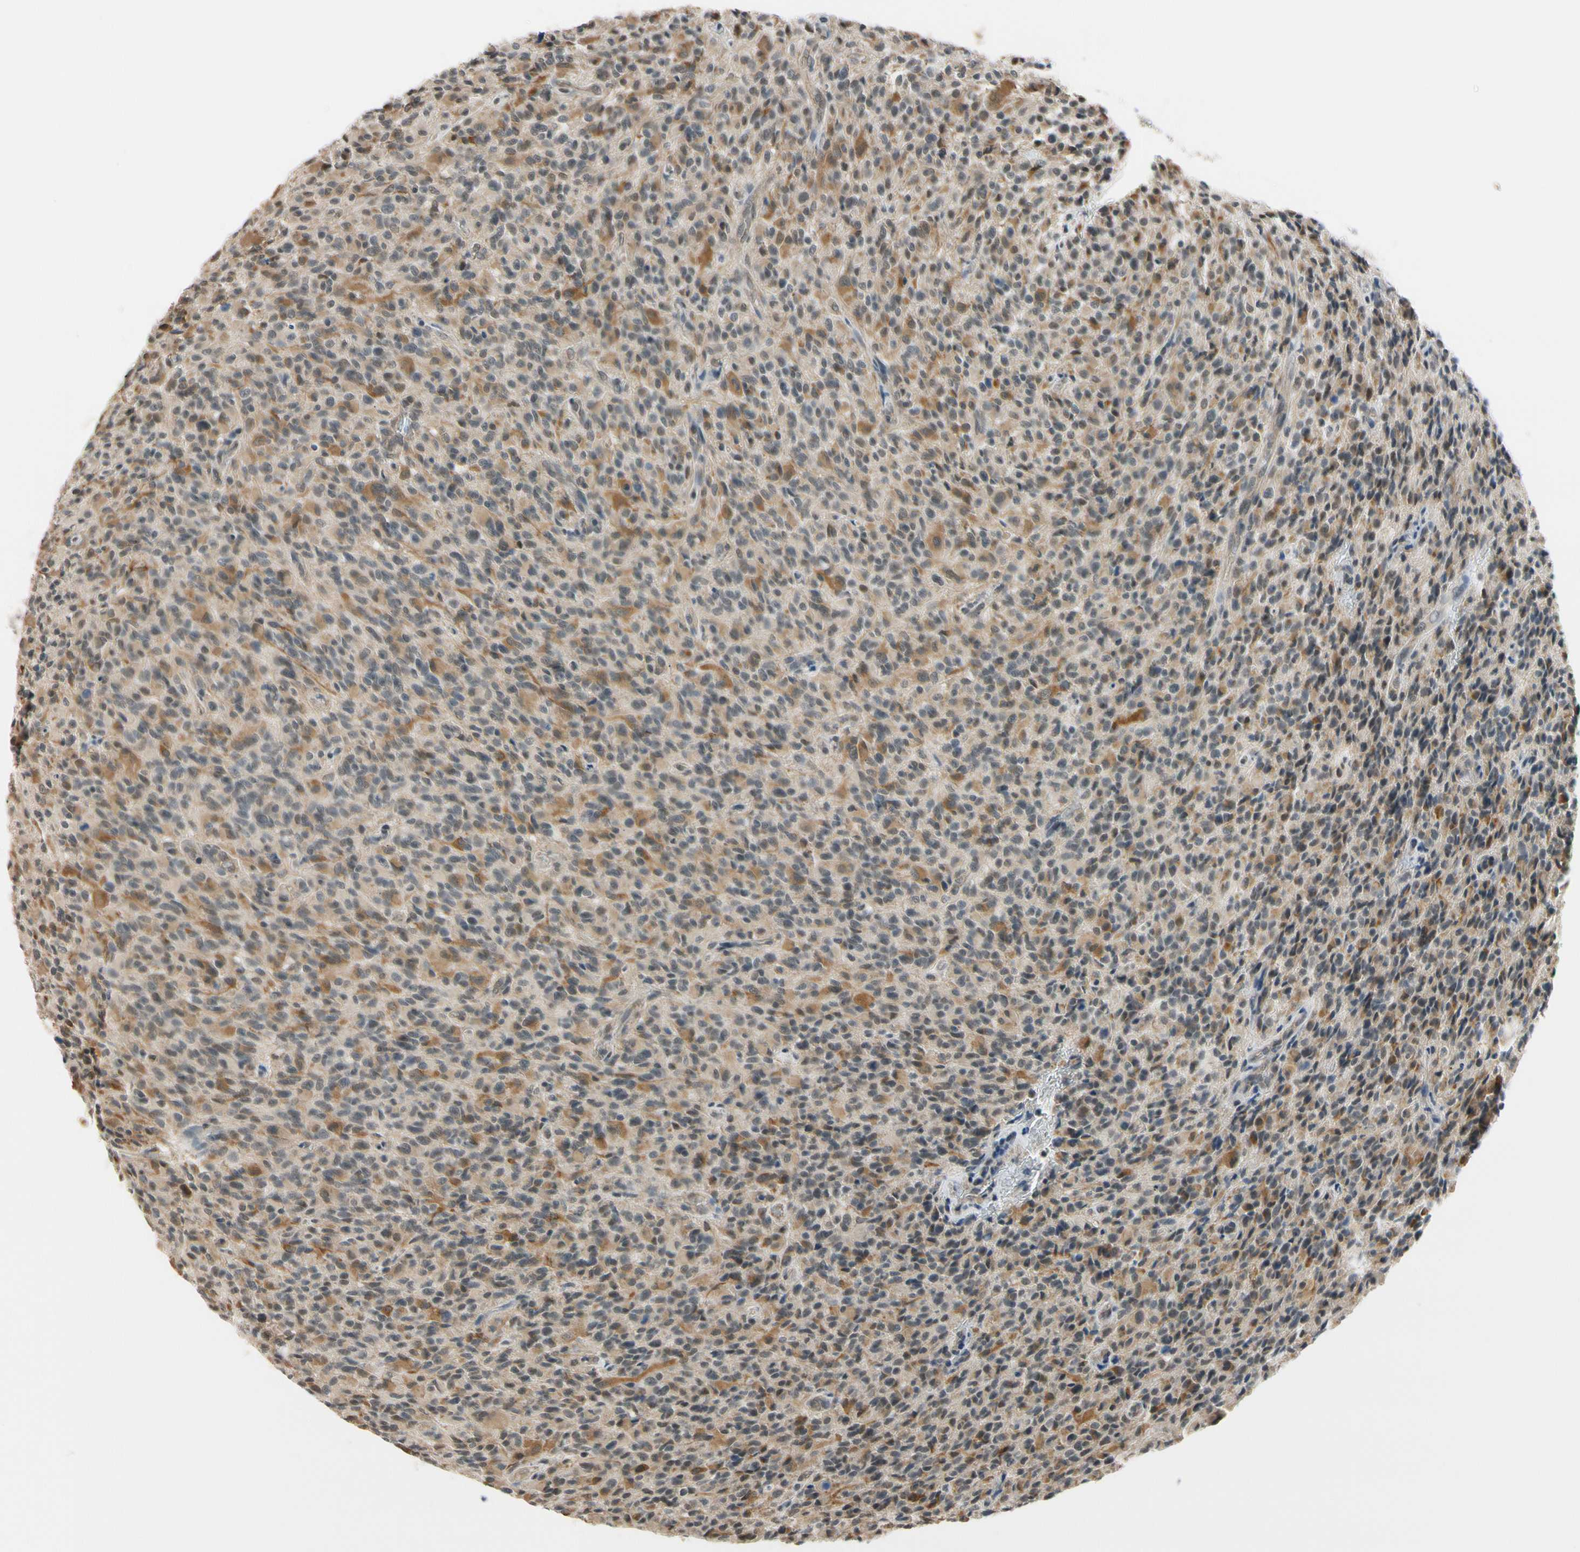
{"staining": {"intensity": "moderate", "quantity": "25%-75%", "location": "cytoplasmic/membranous"}, "tissue": "glioma", "cell_type": "Tumor cells", "image_type": "cancer", "snomed": [{"axis": "morphology", "description": "Glioma, malignant, High grade"}, {"axis": "topography", "description": "Brain"}], "caption": "Immunohistochemistry (IHC) of human malignant high-grade glioma shows medium levels of moderate cytoplasmic/membranous positivity in approximately 25%-75% of tumor cells.", "gene": "TAF12", "patient": {"sex": "male", "age": 71}}